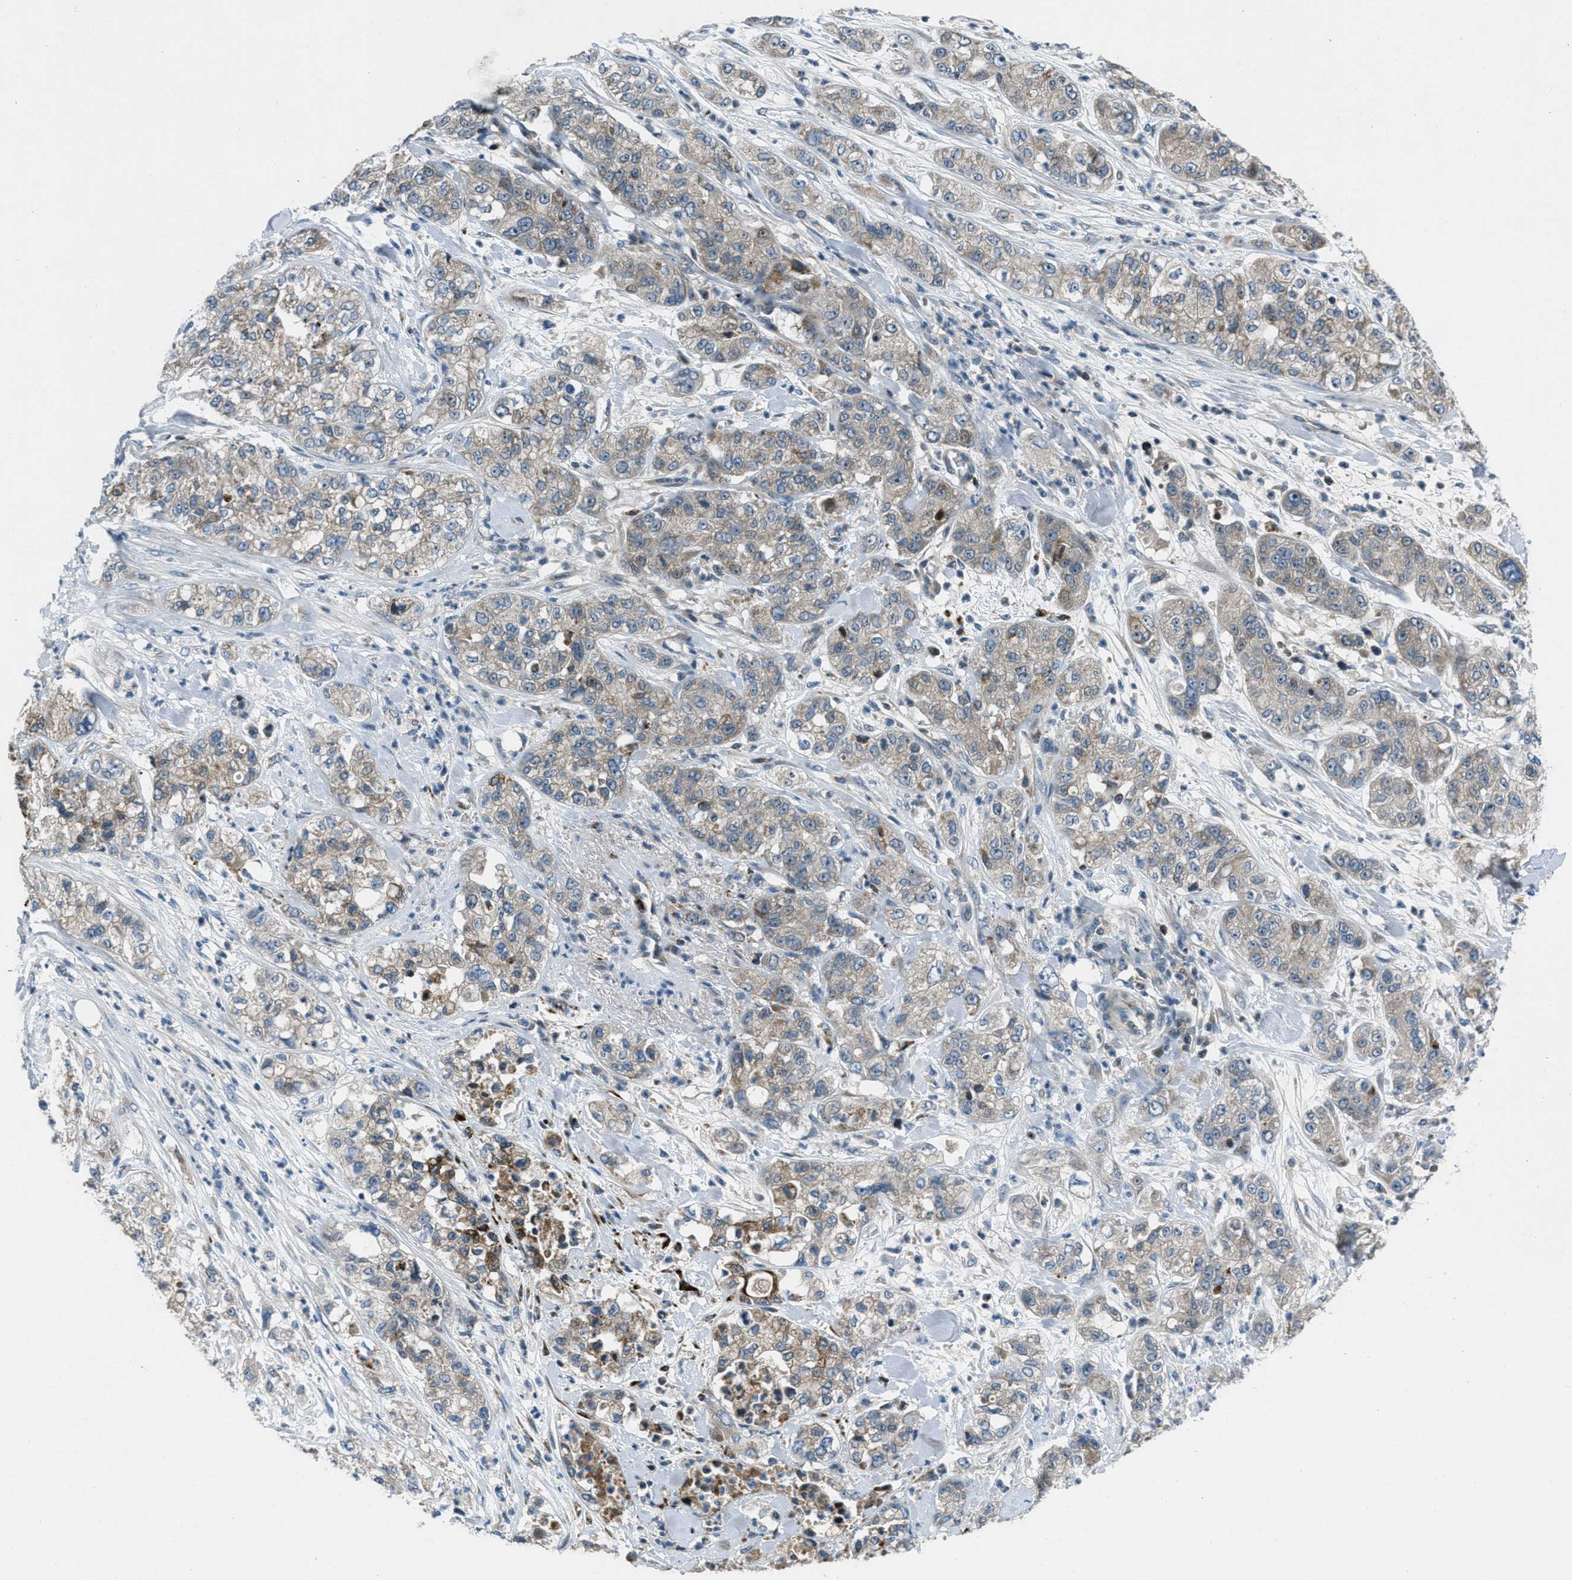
{"staining": {"intensity": "weak", "quantity": "<25%", "location": "cytoplasmic/membranous"}, "tissue": "pancreatic cancer", "cell_type": "Tumor cells", "image_type": "cancer", "snomed": [{"axis": "morphology", "description": "Adenocarcinoma, NOS"}, {"axis": "topography", "description": "Pancreas"}], "caption": "The micrograph displays no staining of tumor cells in pancreatic cancer.", "gene": "CLEC2D", "patient": {"sex": "female", "age": 78}}